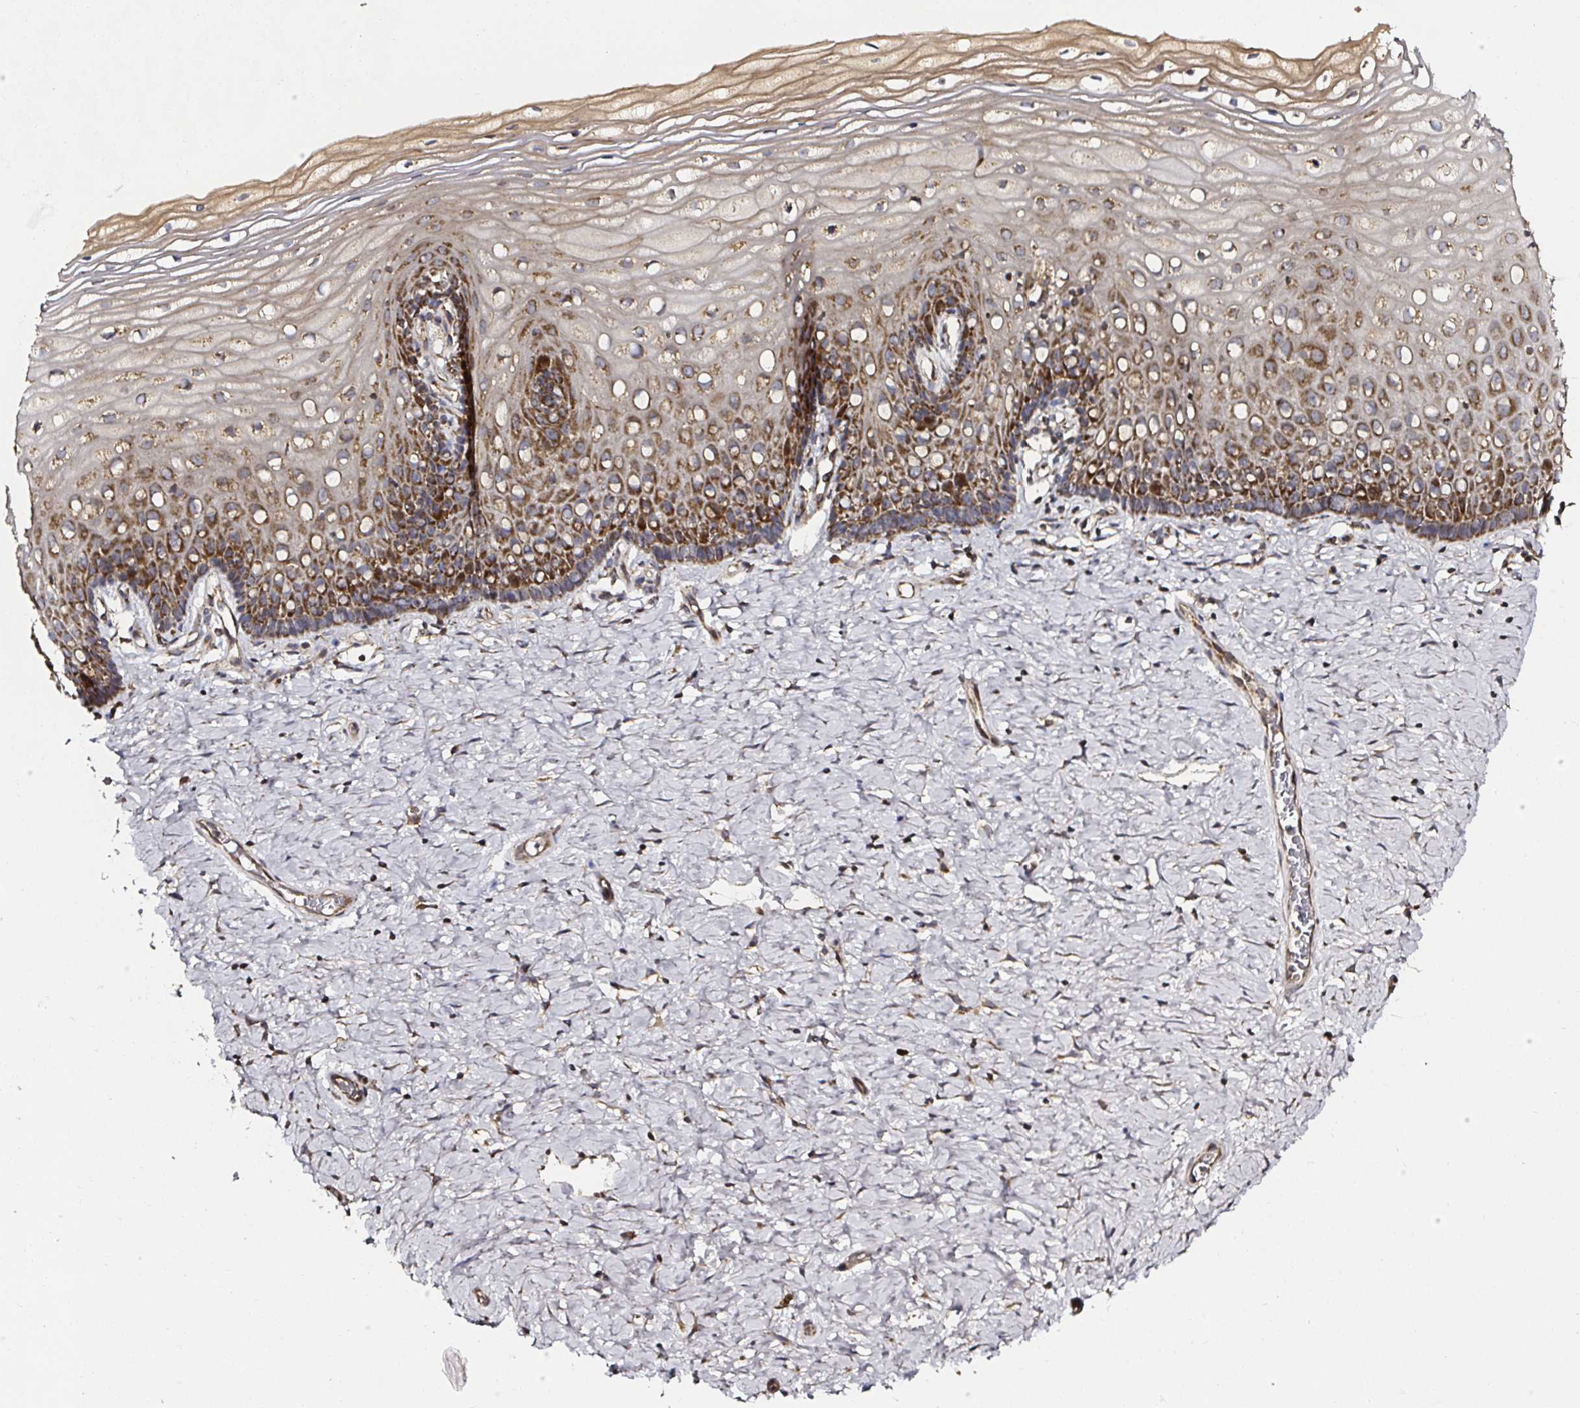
{"staining": {"intensity": "strong", "quantity": ">75%", "location": "cytoplasmic/membranous"}, "tissue": "cervix", "cell_type": "Glandular cells", "image_type": "normal", "snomed": [{"axis": "morphology", "description": "Normal tissue, NOS"}, {"axis": "topography", "description": "Cervix"}], "caption": "Protein expression by immunohistochemistry (IHC) displays strong cytoplasmic/membranous positivity in approximately >75% of glandular cells in normal cervix.", "gene": "ATAD3A", "patient": {"sex": "female", "age": 37}}